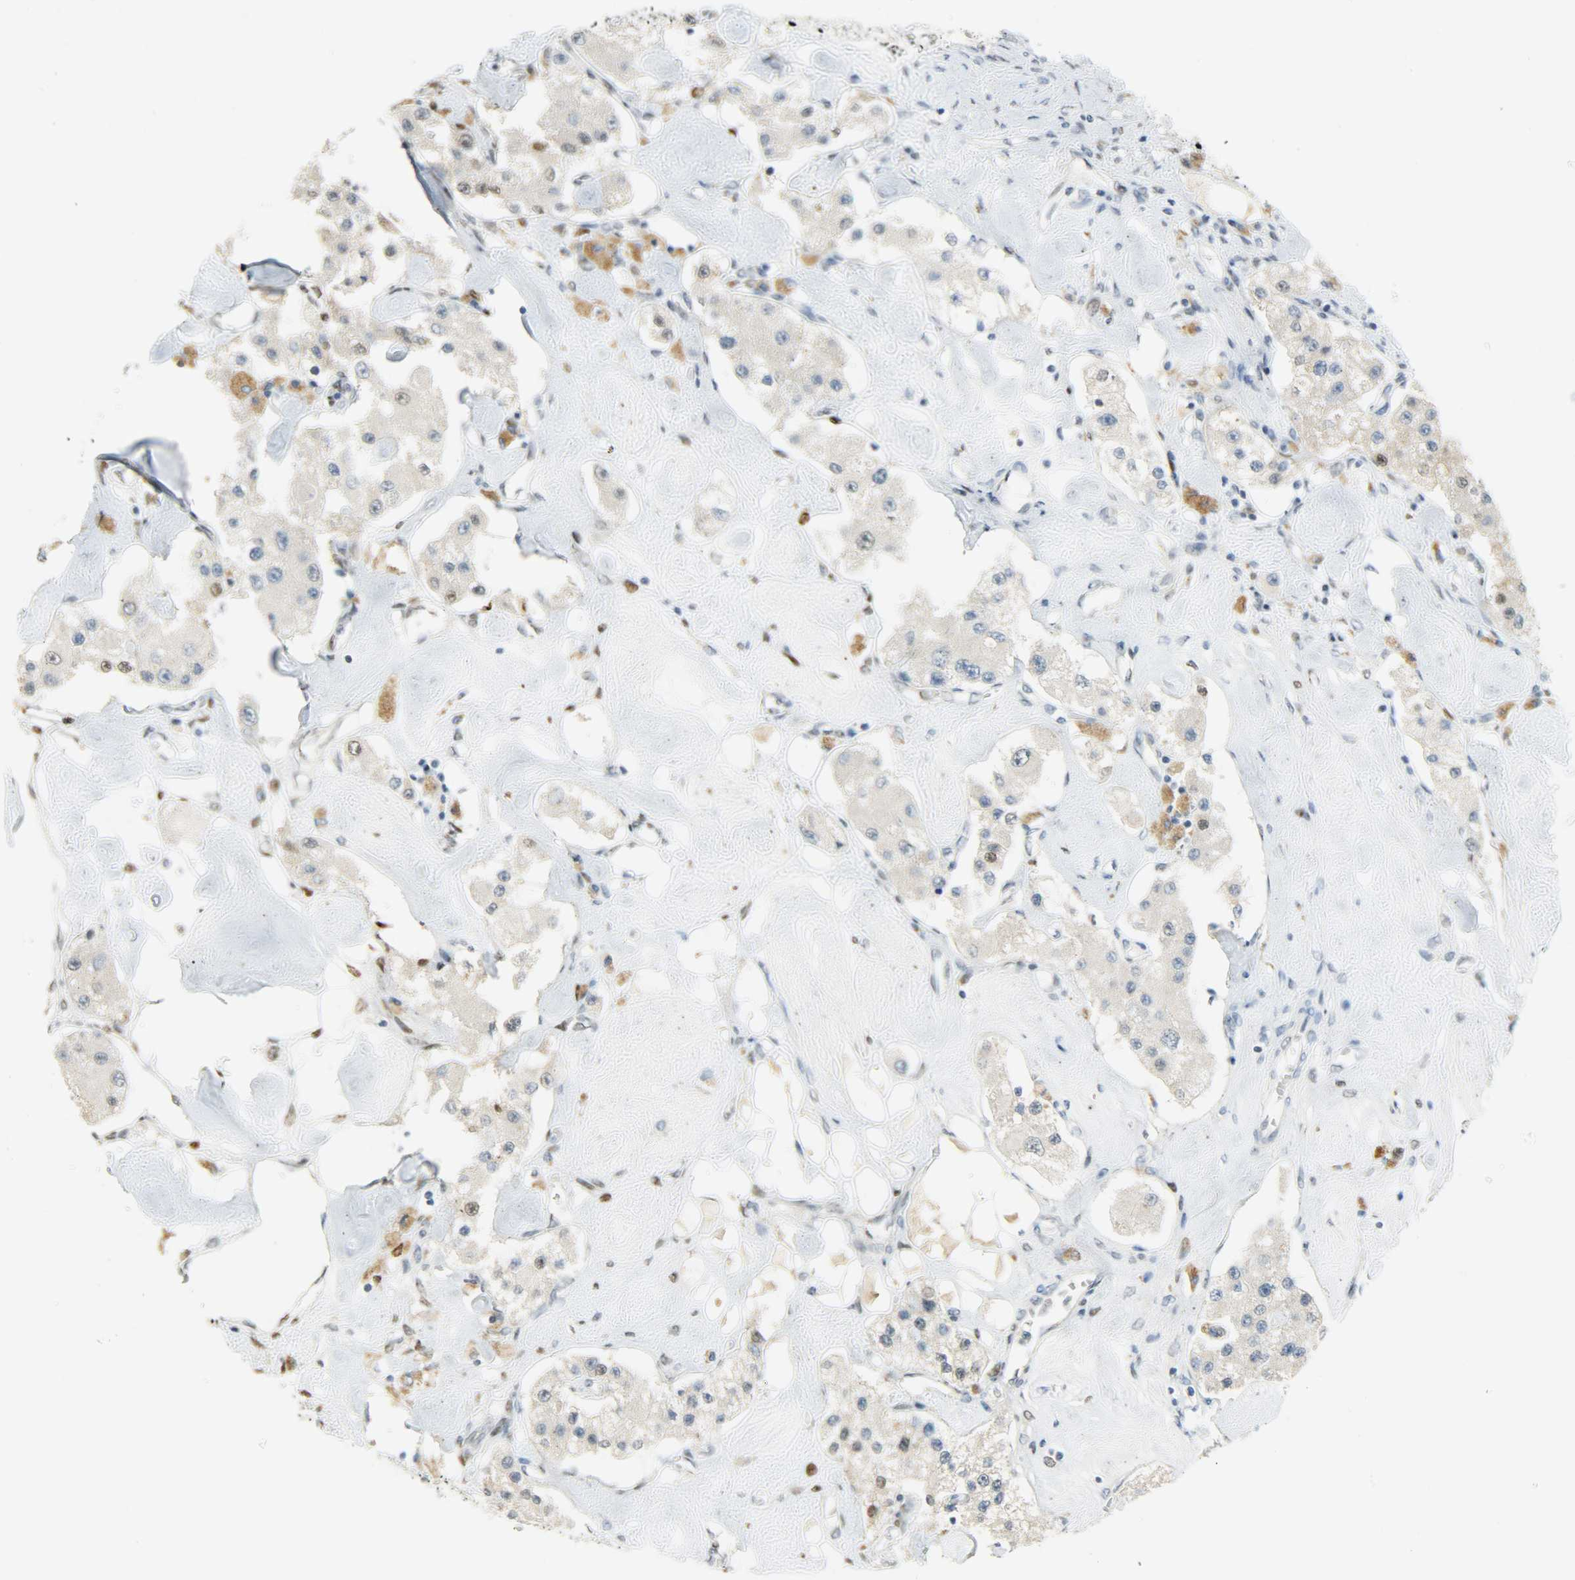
{"staining": {"intensity": "weak", "quantity": "<25%", "location": "nuclear"}, "tissue": "carcinoid", "cell_type": "Tumor cells", "image_type": "cancer", "snomed": [{"axis": "morphology", "description": "Carcinoid, malignant, NOS"}, {"axis": "topography", "description": "Pancreas"}], "caption": "Carcinoid (malignant) stained for a protein using immunohistochemistry shows no expression tumor cells.", "gene": "JUNB", "patient": {"sex": "male", "age": 41}}